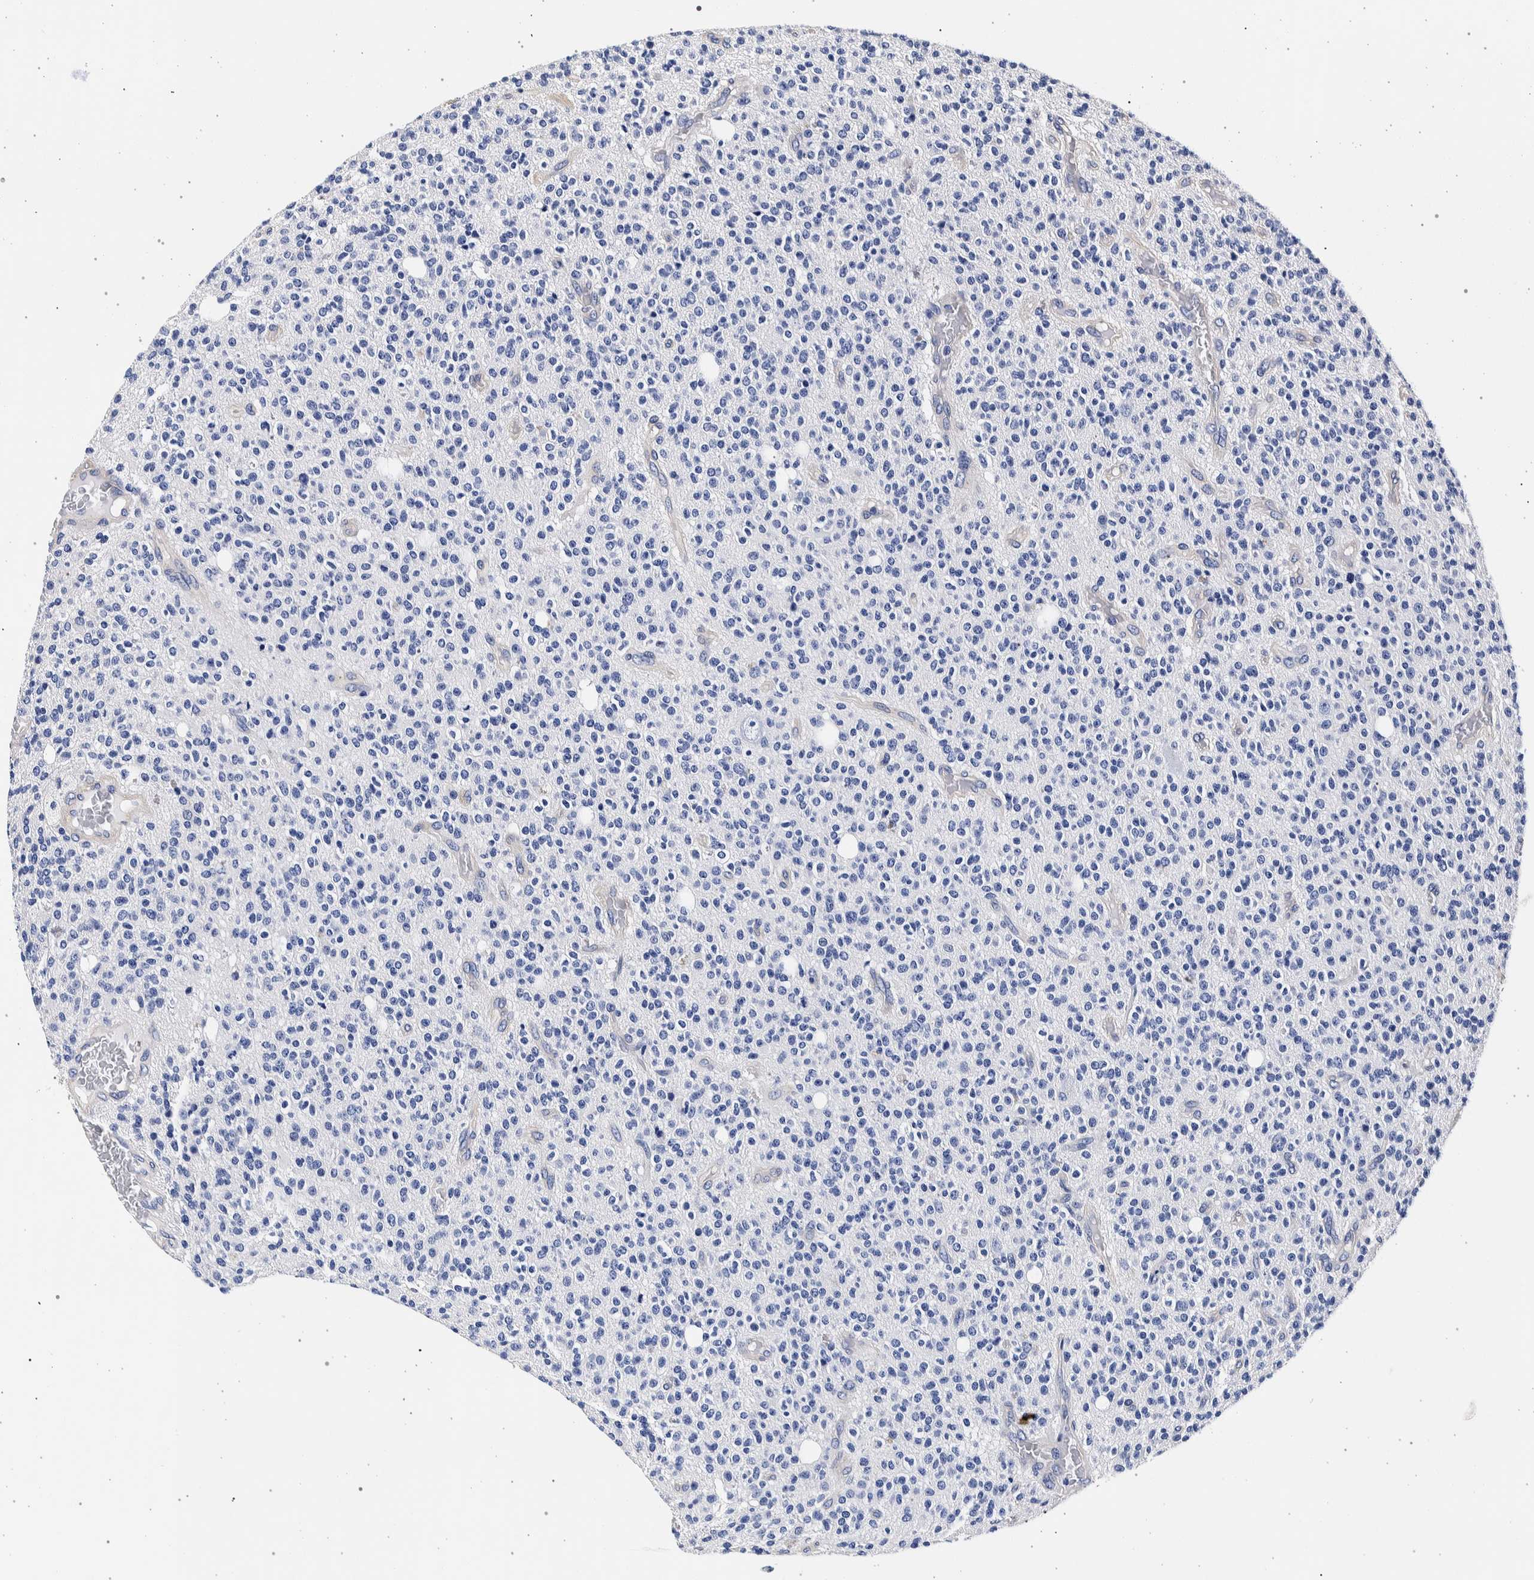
{"staining": {"intensity": "negative", "quantity": "none", "location": "none"}, "tissue": "glioma", "cell_type": "Tumor cells", "image_type": "cancer", "snomed": [{"axis": "morphology", "description": "Glioma, malignant, High grade"}, {"axis": "topography", "description": "Brain"}], "caption": "This image is of glioma stained with IHC to label a protein in brown with the nuclei are counter-stained blue. There is no staining in tumor cells. Nuclei are stained in blue.", "gene": "NIBAN2", "patient": {"sex": "male", "age": 34}}